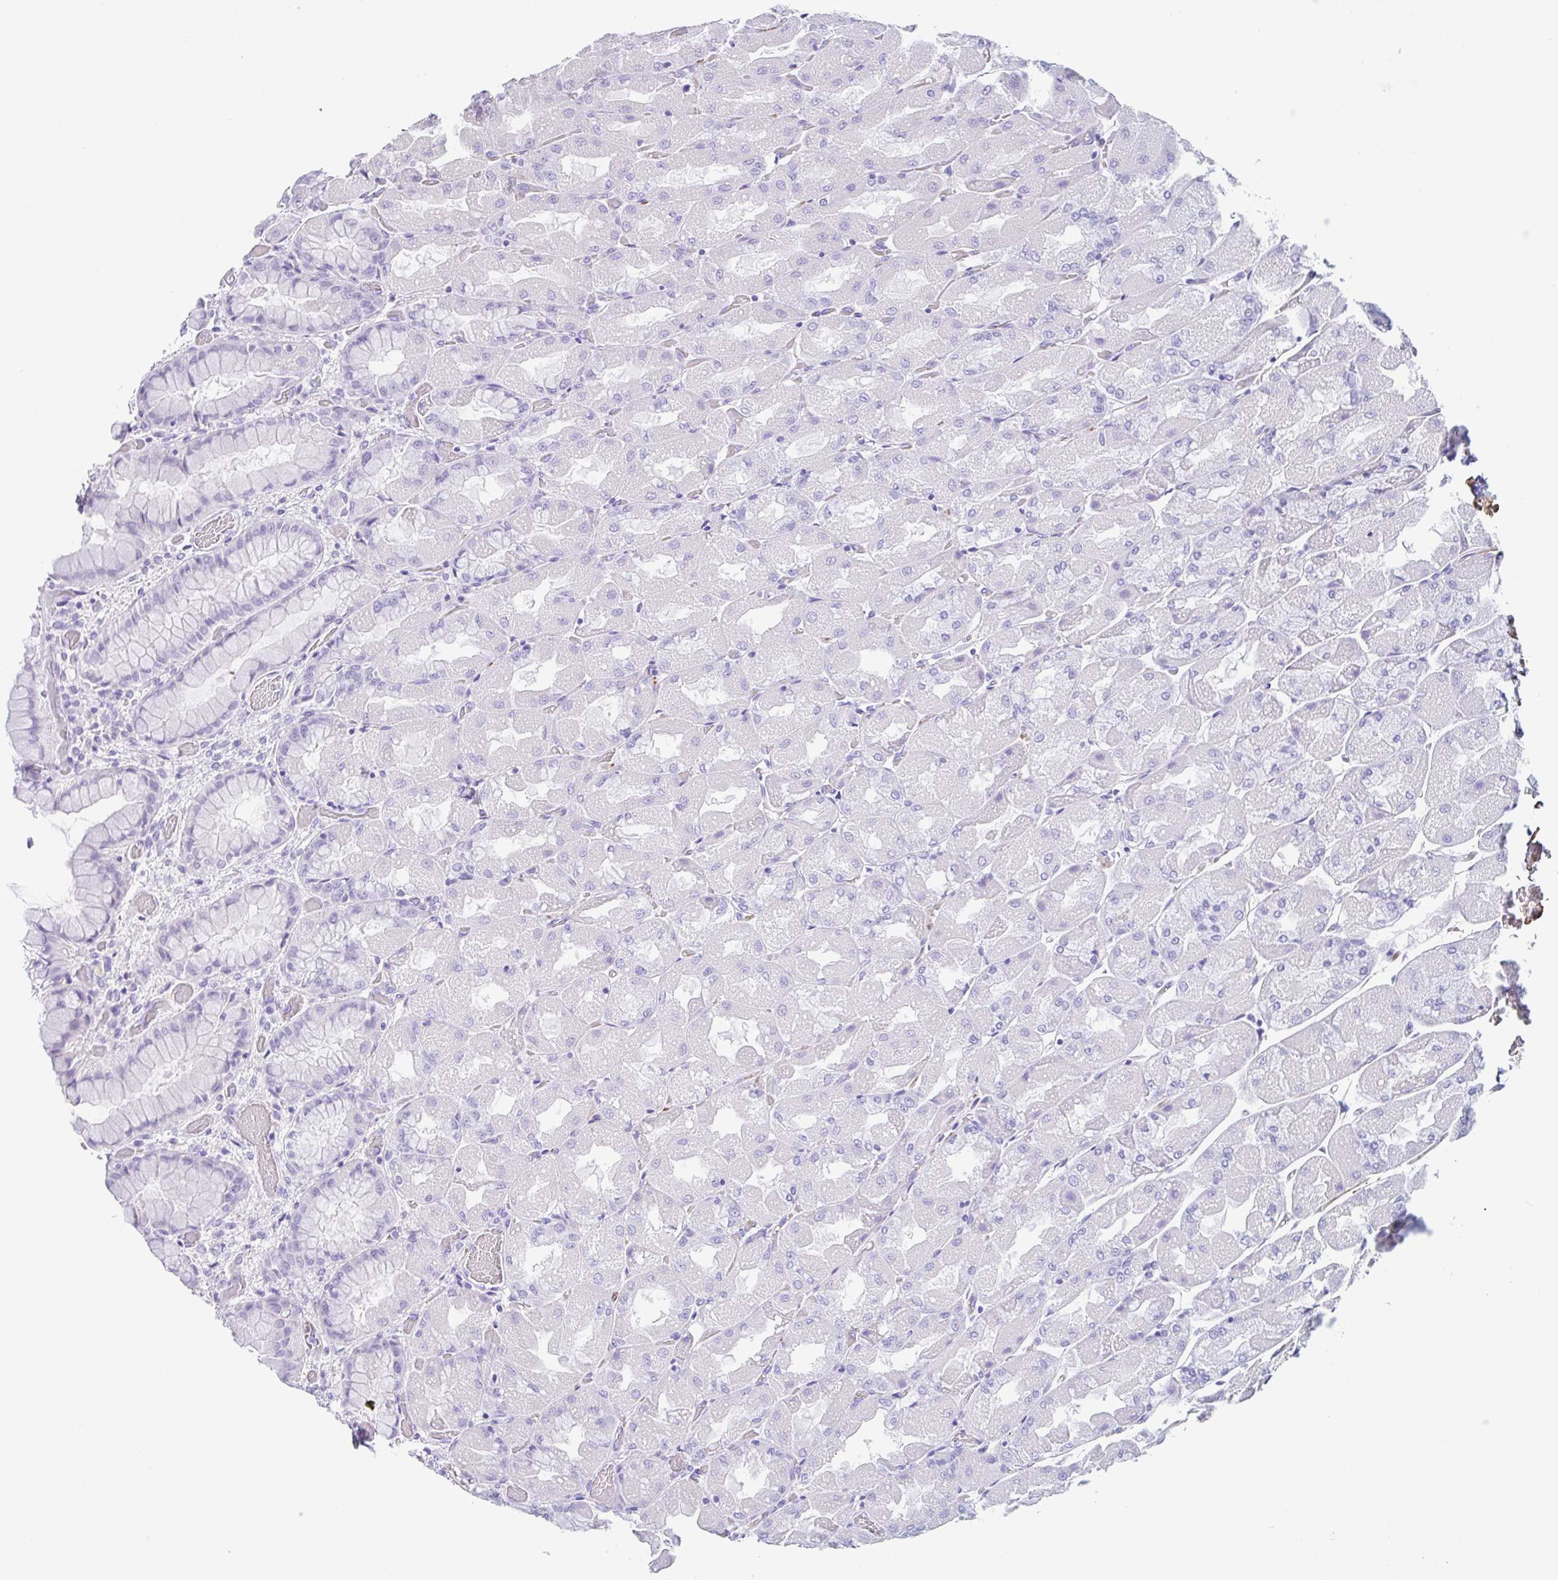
{"staining": {"intensity": "negative", "quantity": "none", "location": "none"}, "tissue": "stomach", "cell_type": "Glandular cells", "image_type": "normal", "snomed": [{"axis": "morphology", "description": "Normal tissue, NOS"}, {"axis": "topography", "description": "Stomach"}], "caption": "Stomach was stained to show a protein in brown. There is no significant positivity in glandular cells. The staining is performed using DAB (3,3'-diaminobenzidine) brown chromogen with nuclei counter-stained in using hematoxylin.", "gene": "TAS2R41", "patient": {"sex": "female", "age": 61}}